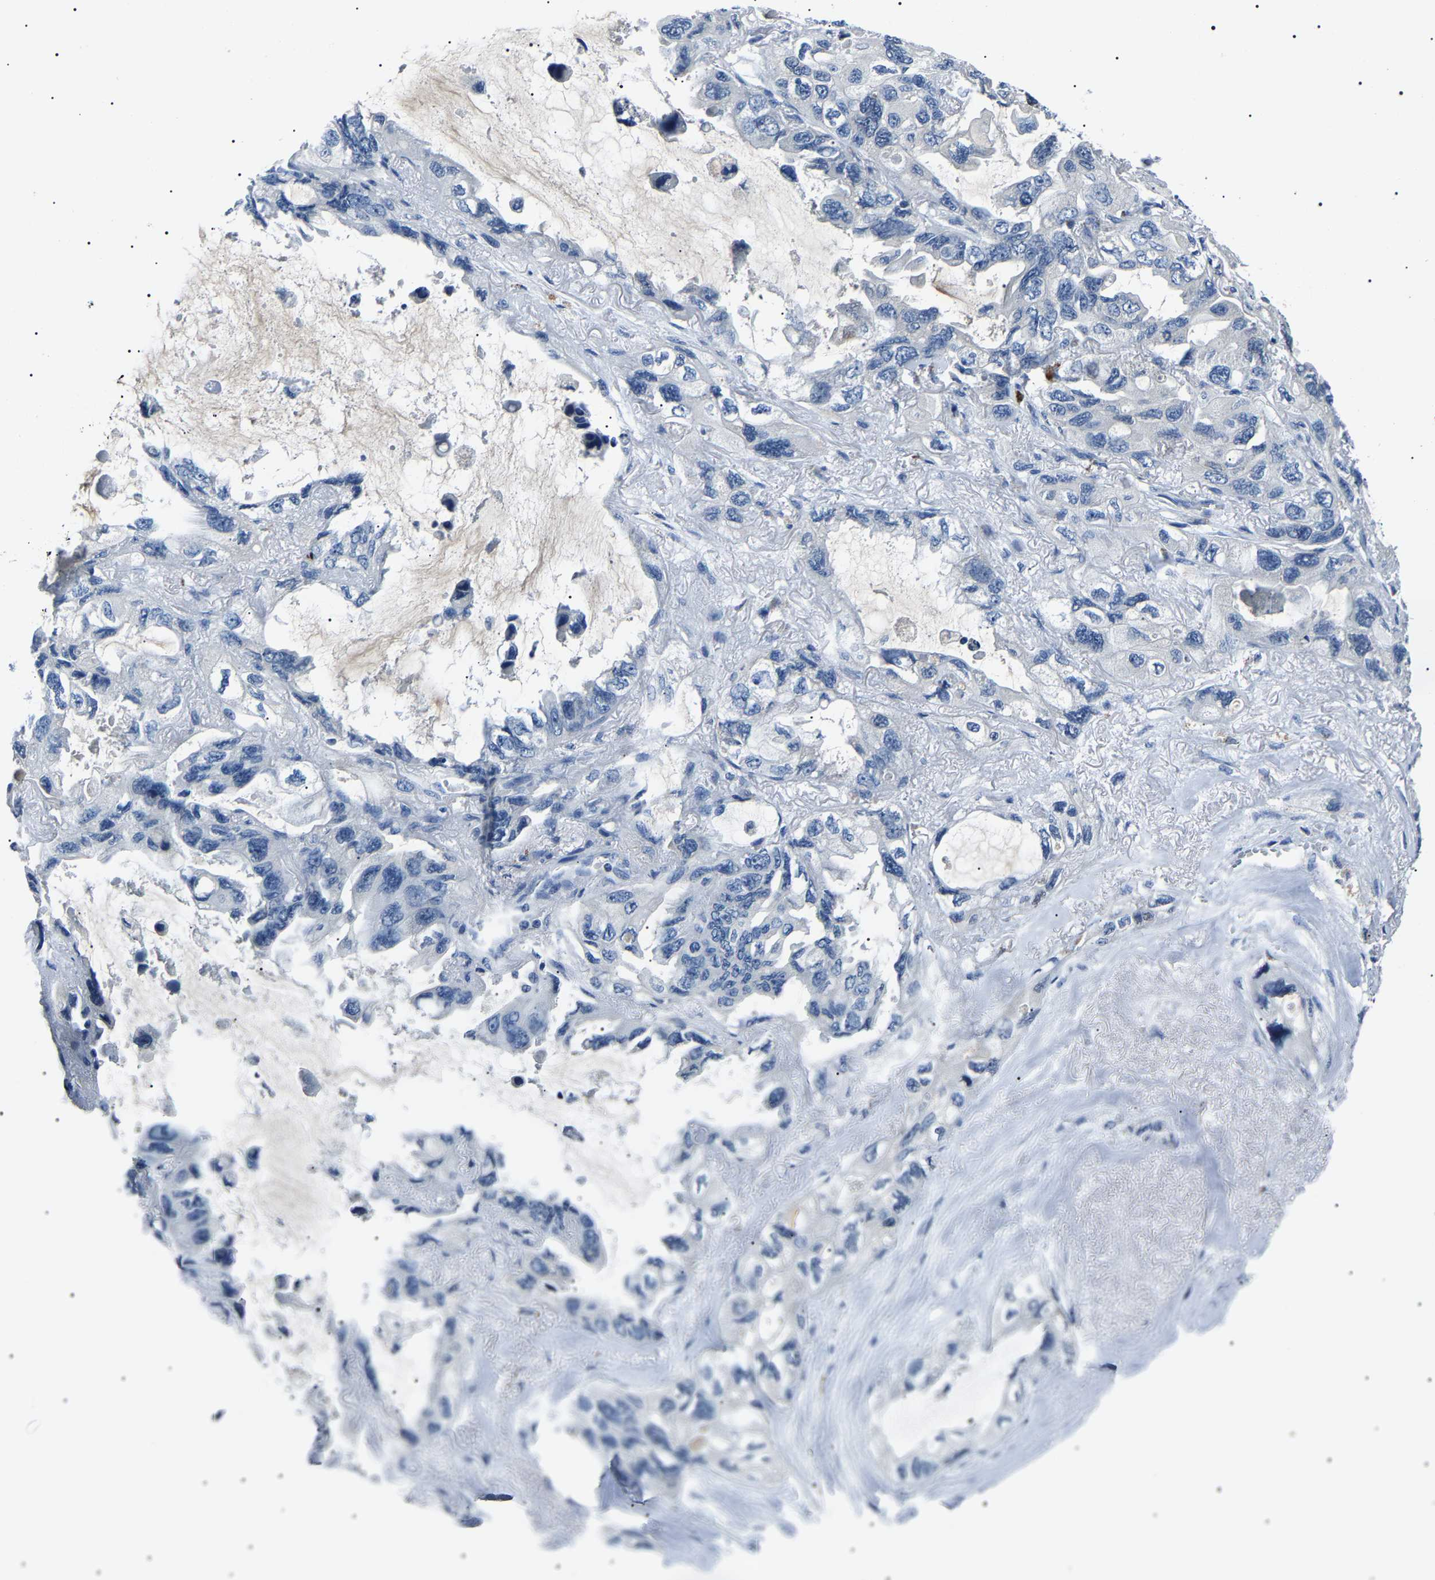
{"staining": {"intensity": "negative", "quantity": "none", "location": "none"}, "tissue": "lung cancer", "cell_type": "Tumor cells", "image_type": "cancer", "snomed": [{"axis": "morphology", "description": "Squamous cell carcinoma, NOS"}, {"axis": "topography", "description": "Lung"}], "caption": "Human lung squamous cell carcinoma stained for a protein using IHC shows no staining in tumor cells.", "gene": "KLK15", "patient": {"sex": "female", "age": 73}}